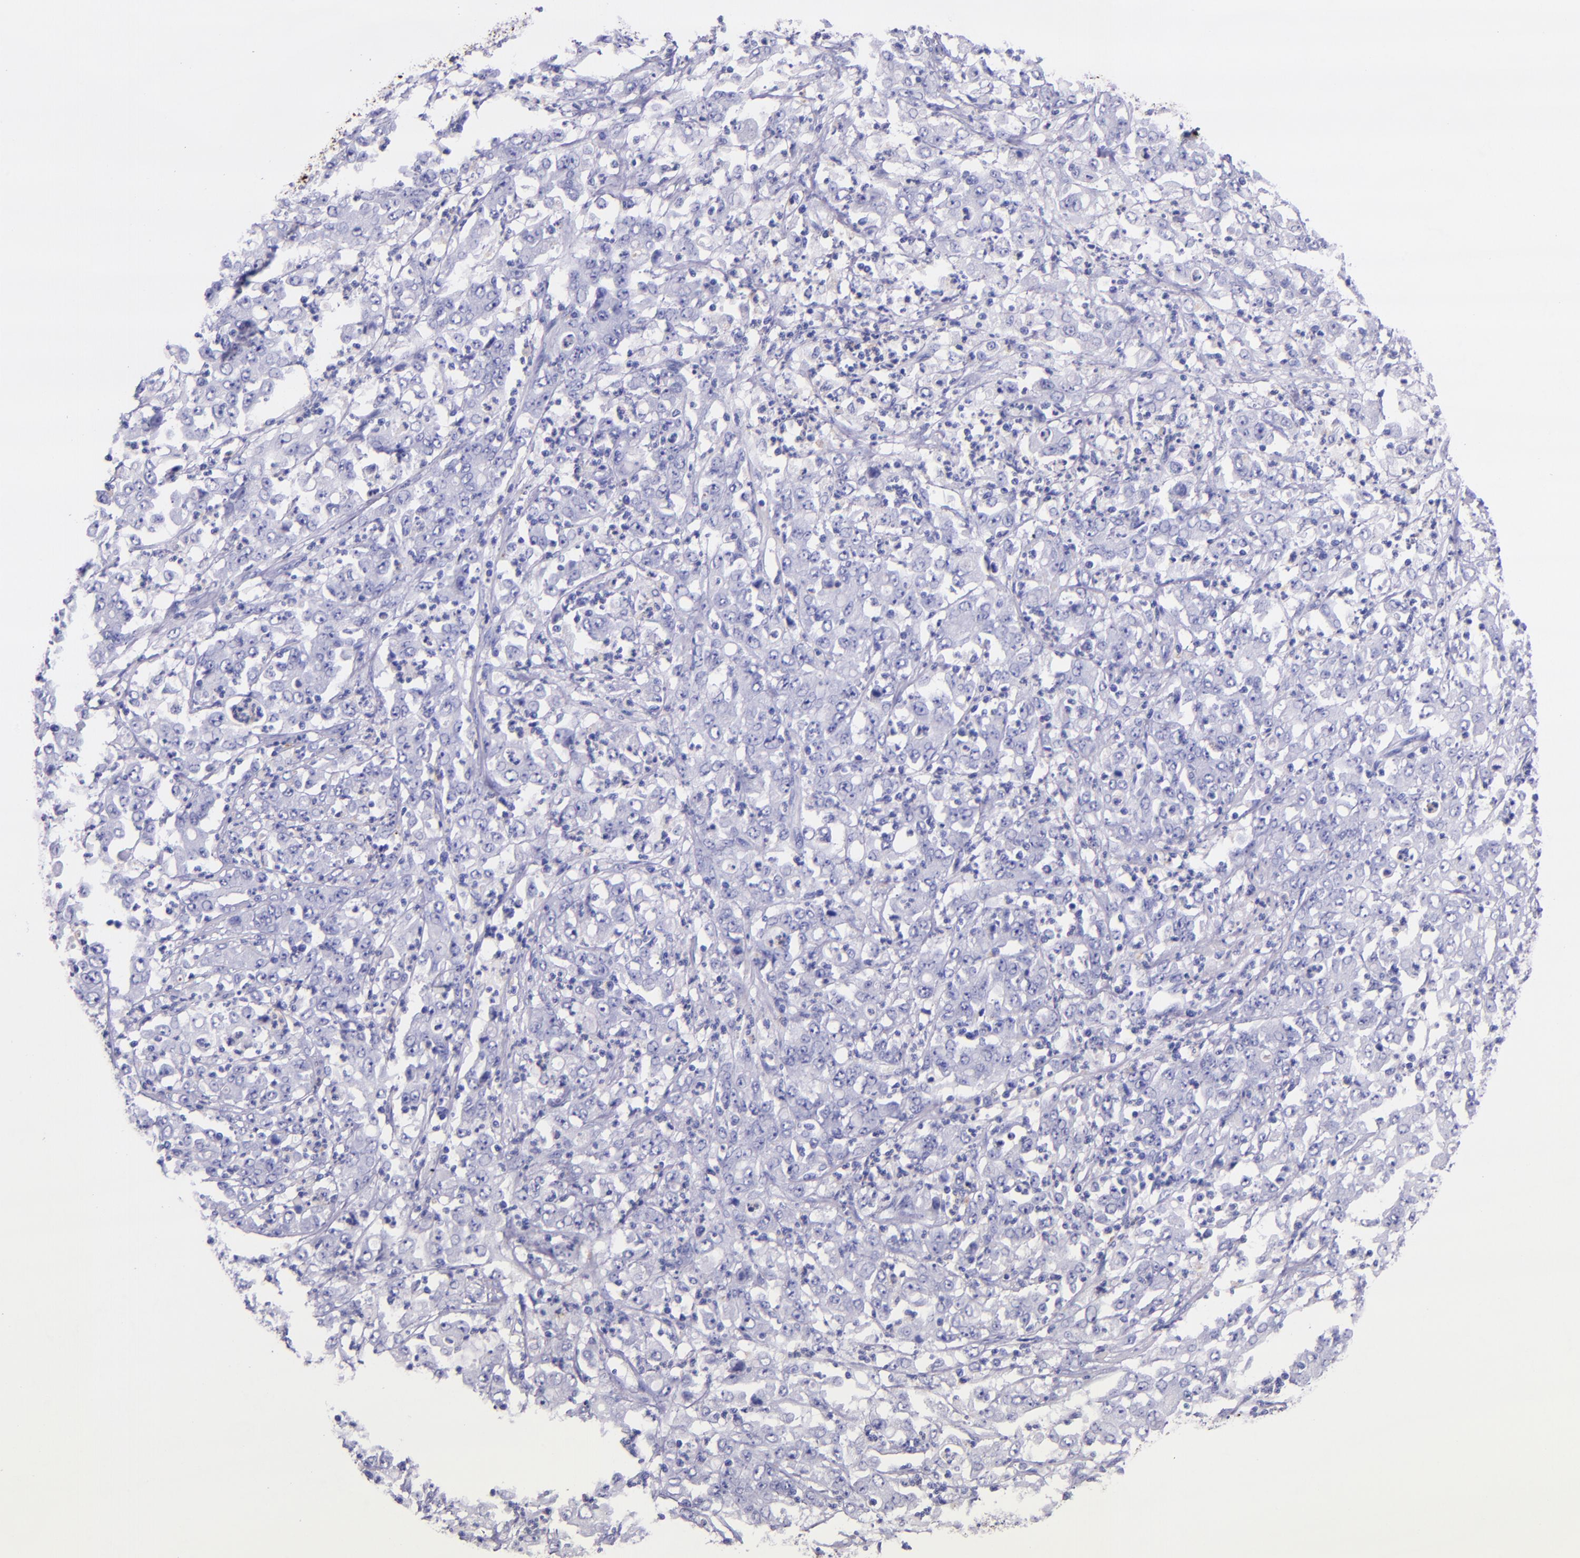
{"staining": {"intensity": "negative", "quantity": "none", "location": "none"}, "tissue": "stomach cancer", "cell_type": "Tumor cells", "image_type": "cancer", "snomed": [{"axis": "morphology", "description": "Adenocarcinoma, NOS"}, {"axis": "topography", "description": "Stomach, lower"}], "caption": "High magnification brightfield microscopy of stomach cancer (adenocarcinoma) stained with DAB (brown) and counterstained with hematoxylin (blue): tumor cells show no significant staining.", "gene": "SLPI", "patient": {"sex": "female", "age": 71}}